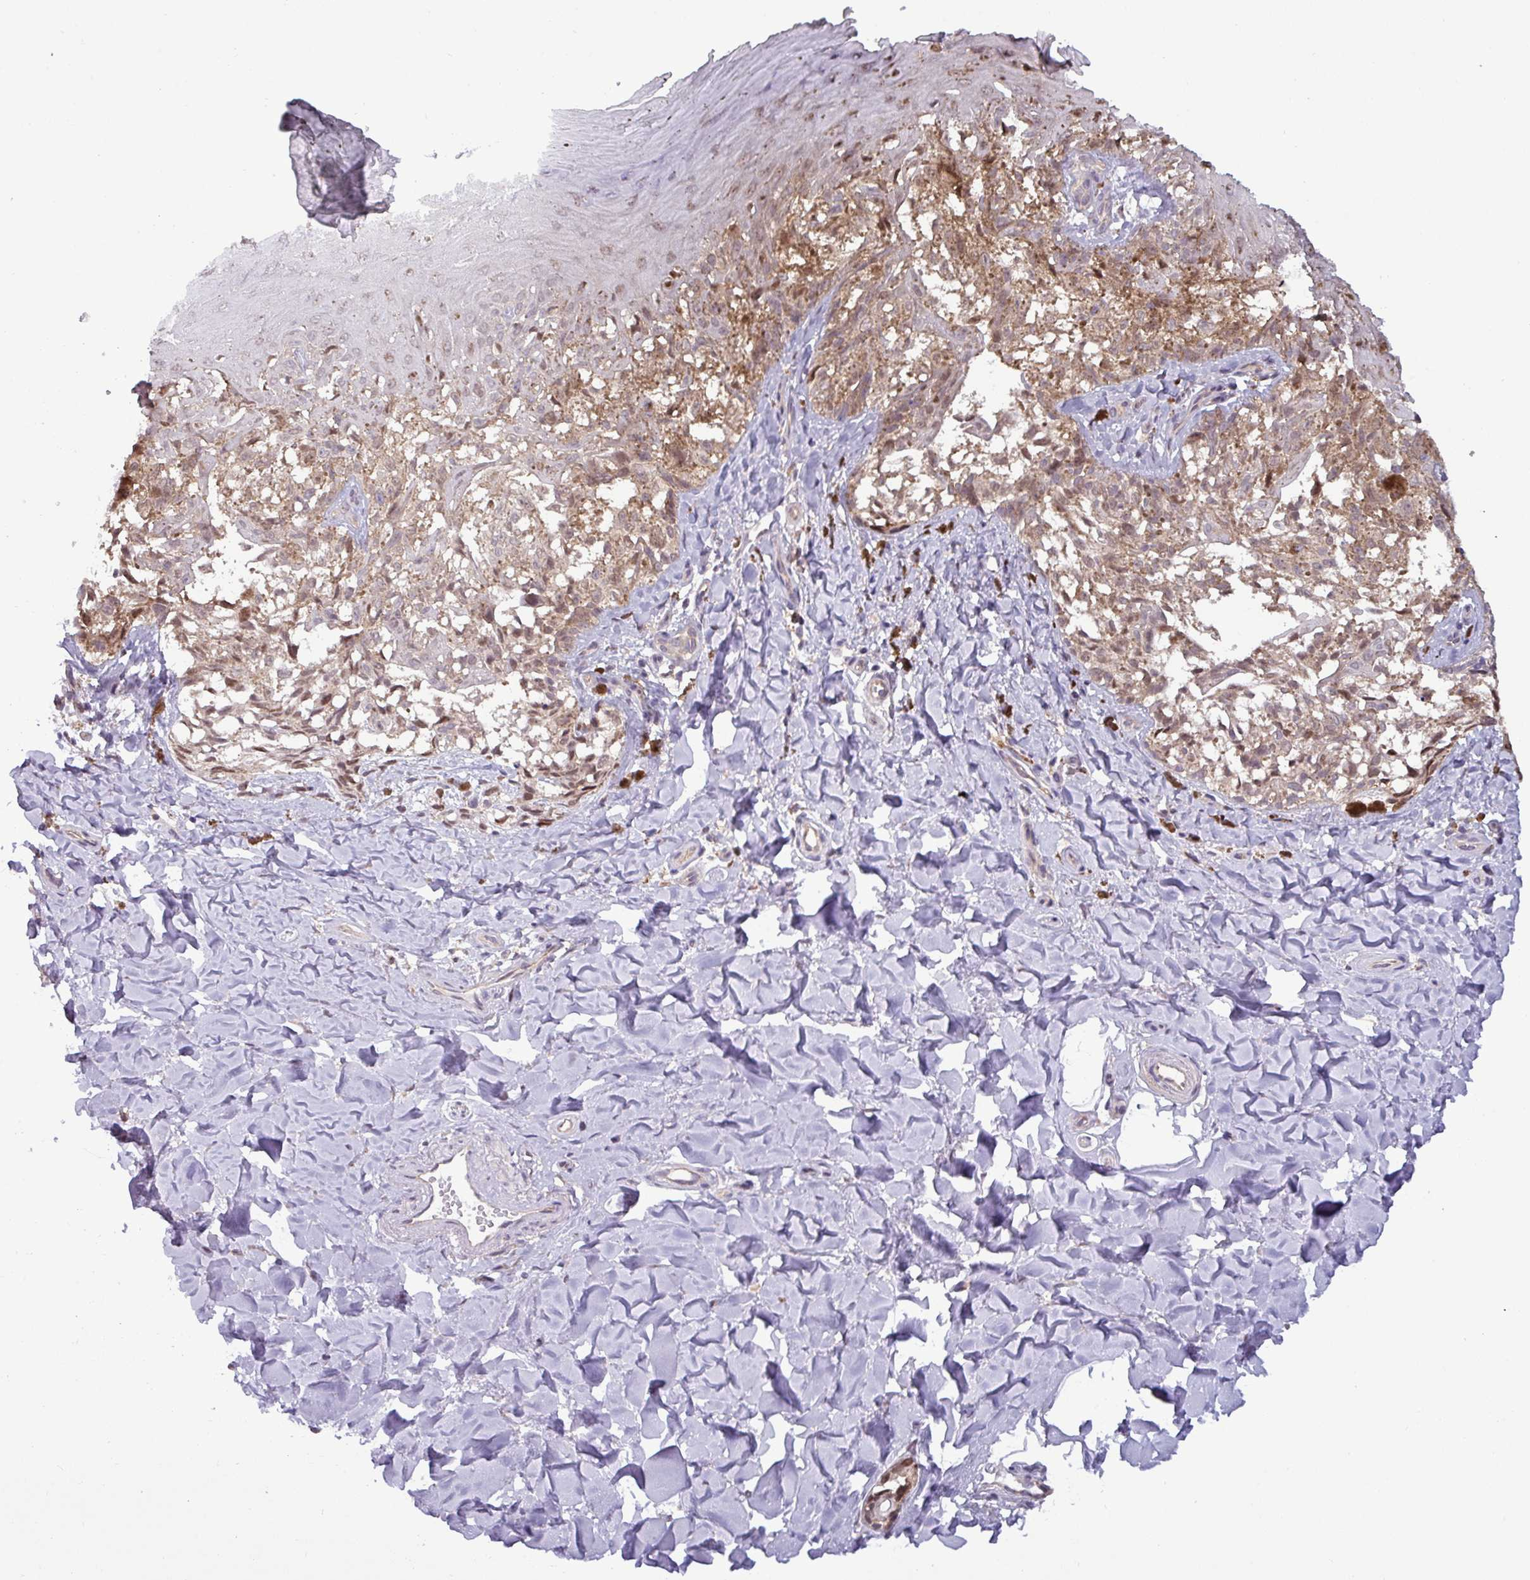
{"staining": {"intensity": "weak", "quantity": ">75%", "location": "cytoplasmic/membranous,nuclear"}, "tissue": "melanoma", "cell_type": "Tumor cells", "image_type": "cancer", "snomed": [{"axis": "morphology", "description": "Malignant melanoma, NOS"}, {"axis": "topography", "description": "Skin"}], "caption": "Melanoma stained with a brown dye exhibits weak cytoplasmic/membranous and nuclear positive staining in approximately >75% of tumor cells.", "gene": "NPFFR1", "patient": {"sex": "female", "age": 65}}